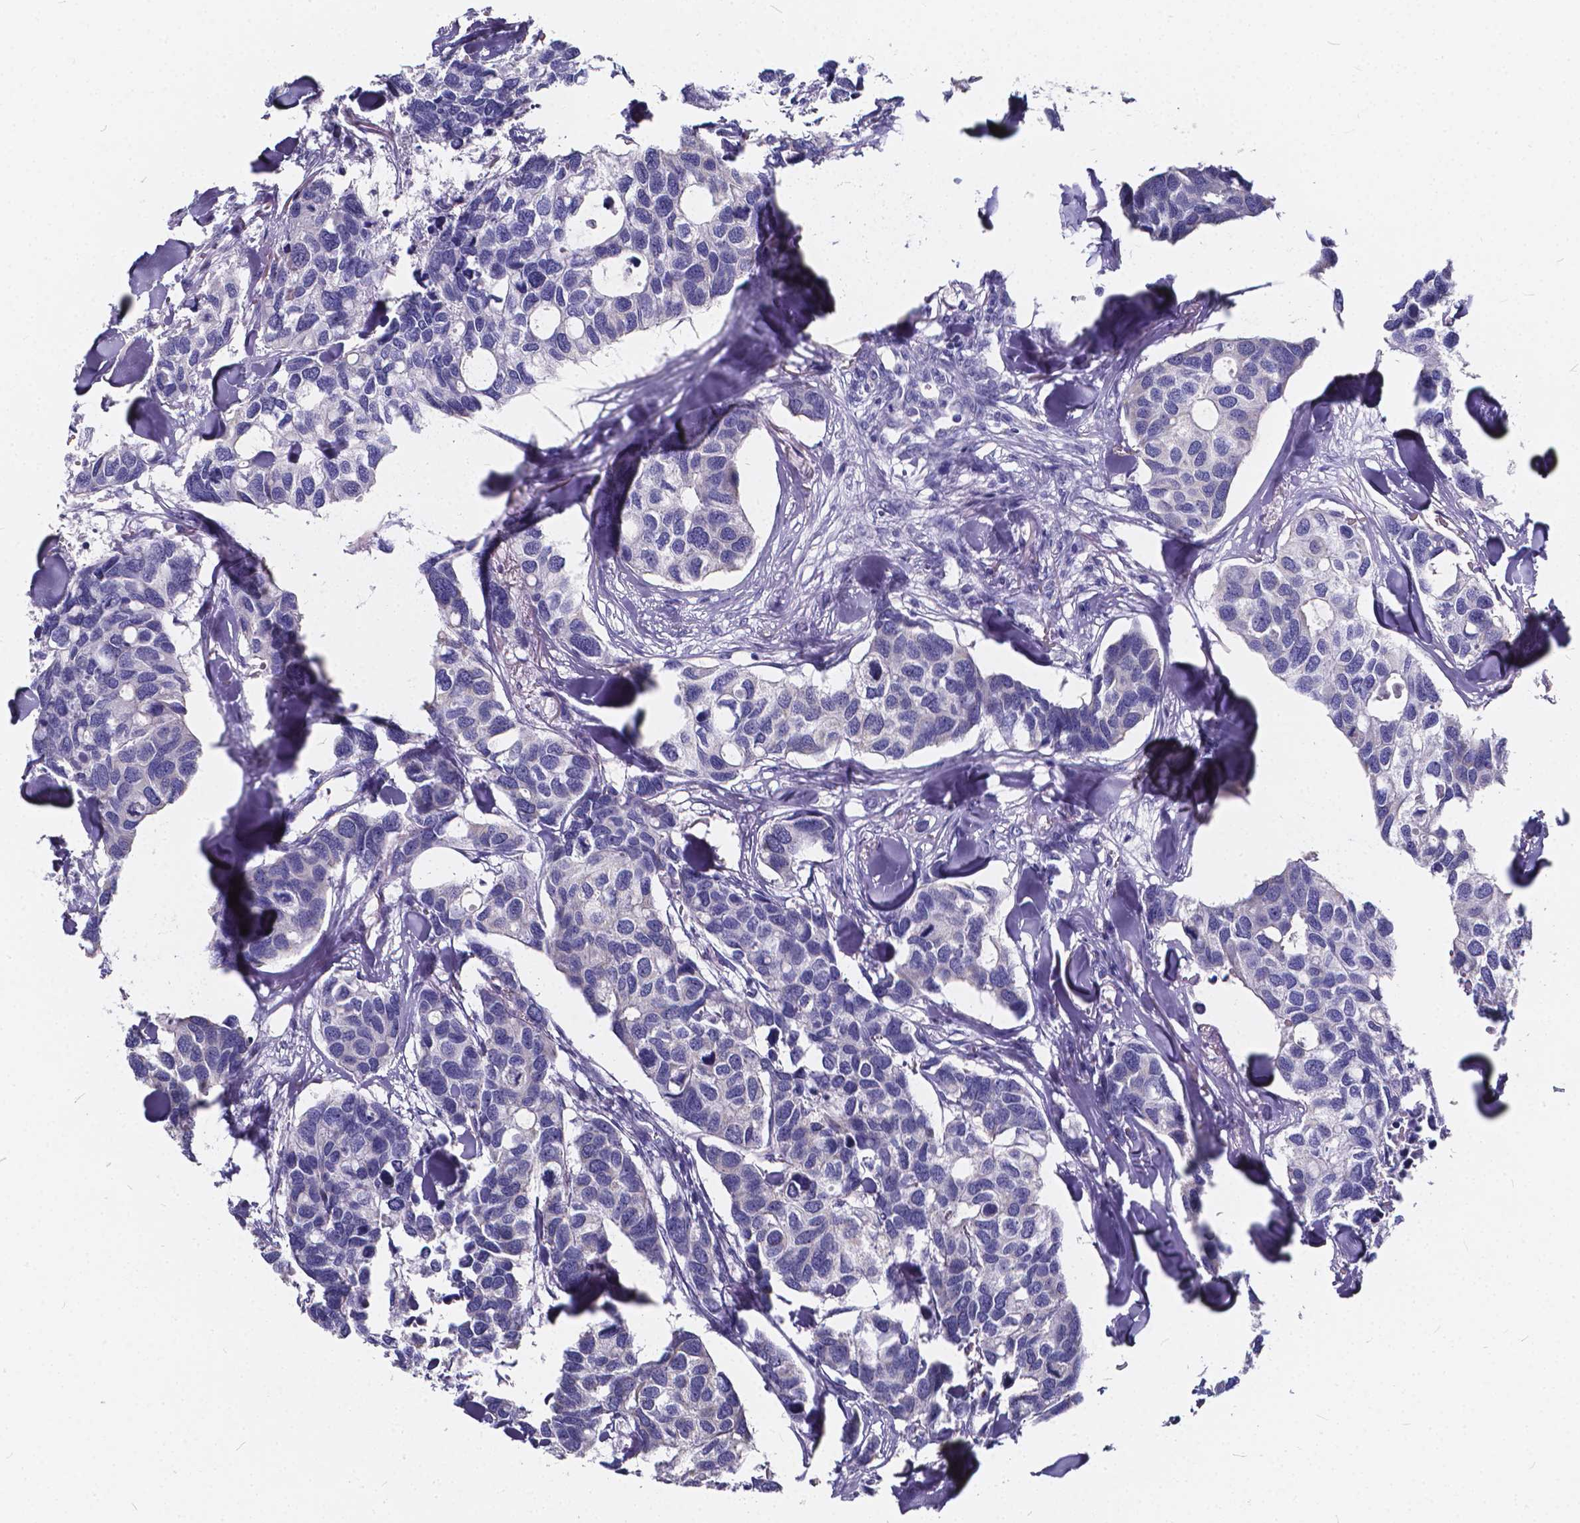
{"staining": {"intensity": "negative", "quantity": "none", "location": "none"}, "tissue": "breast cancer", "cell_type": "Tumor cells", "image_type": "cancer", "snomed": [{"axis": "morphology", "description": "Duct carcinoma"}, {"axis": "topography", "description": "Breast"}], "caption": "Tumor cells show no significant protein expression in breast invasive ductal carcinoma.", "gene": "SPEF2", "patient": {"sex": "female", "age": 83}}